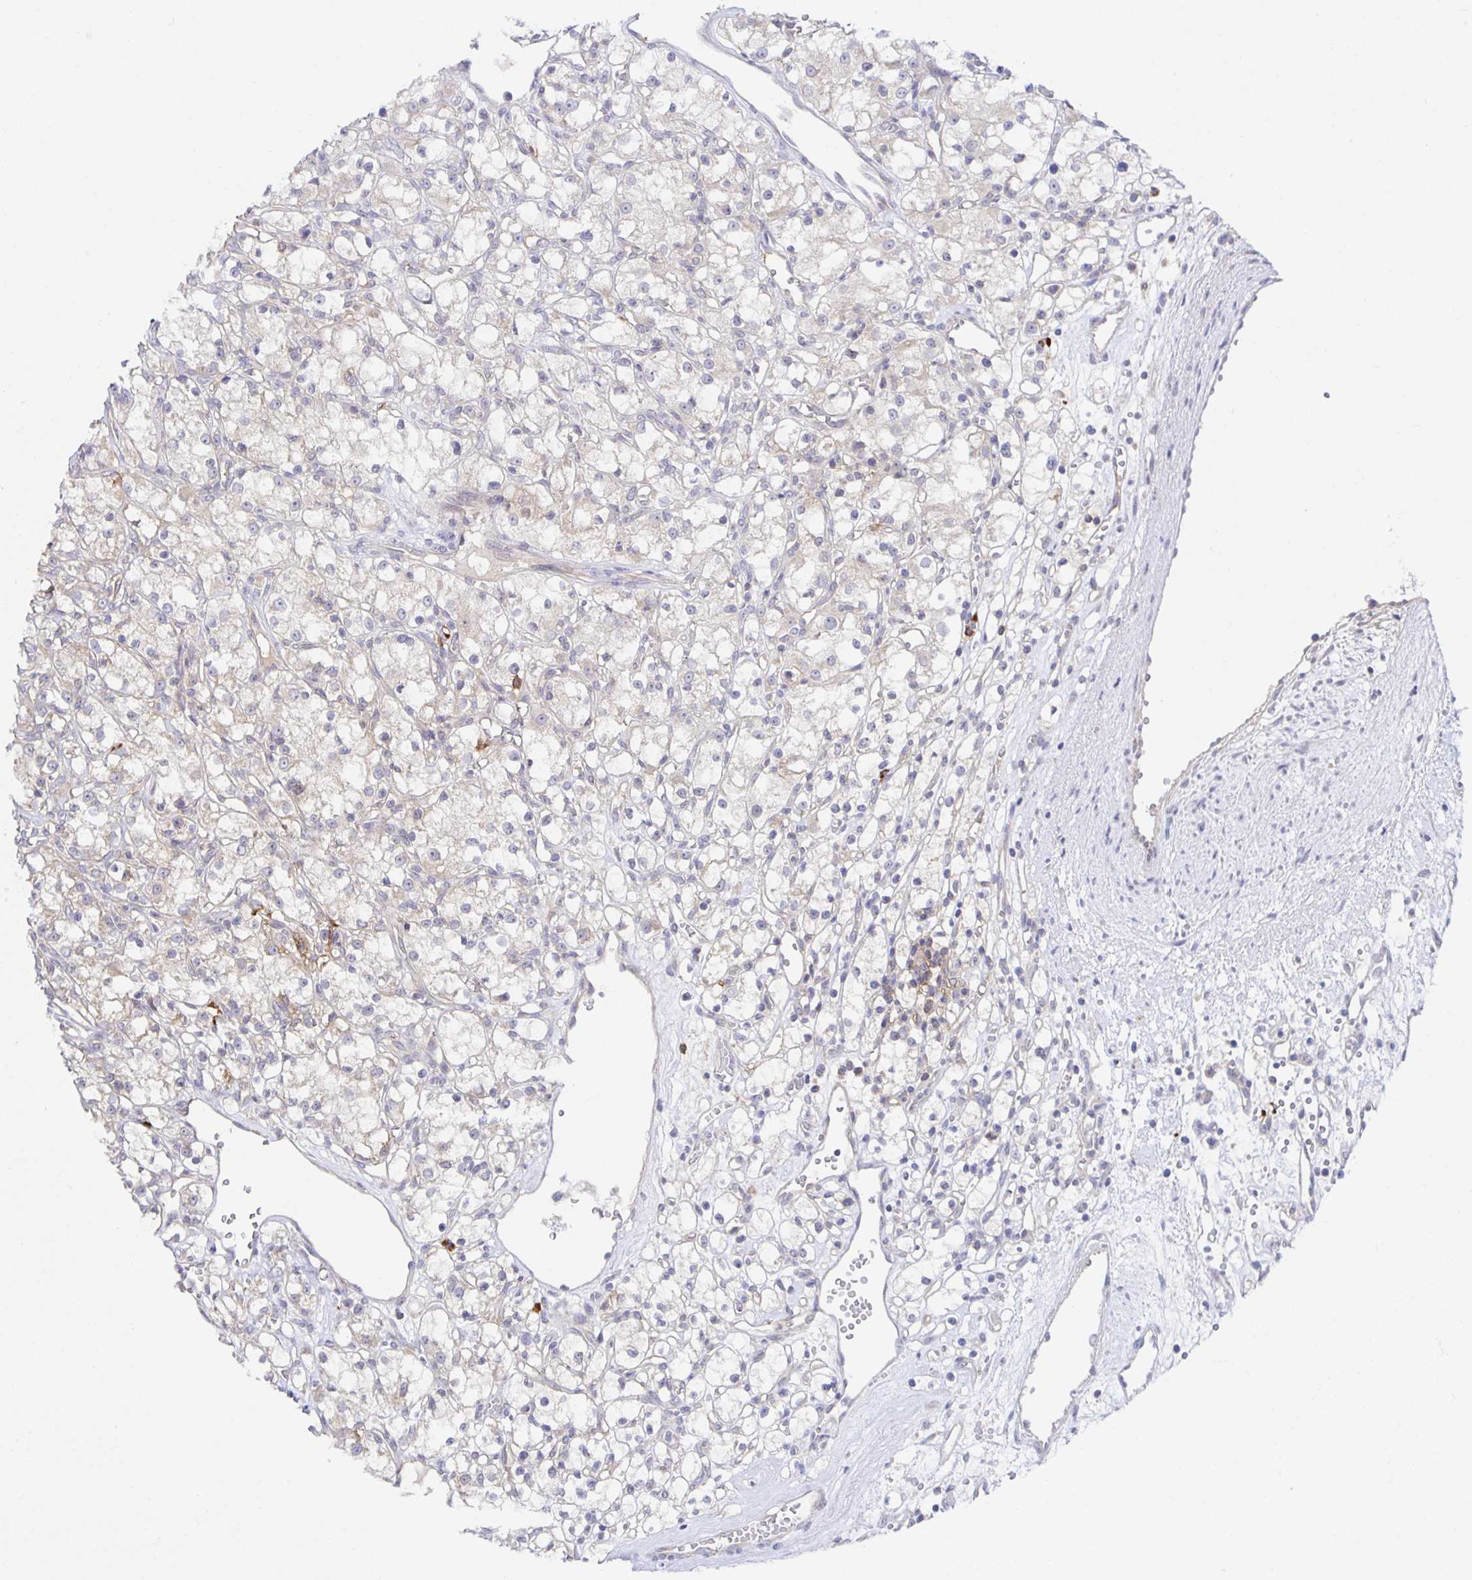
{"staining": {"intensity": "negative", "quantity": "none", "location": "none"}, "tissue": "renal cancer", "cell_type": "Tumor cells", "image_type": "cancer", "snomed": [{"axis": "morphology", "description": "Adenocarcinoma, NOS"}, {"axis": "topography", "description": "Kidney"}], "caption": "A high-resolution photomicrograph shows IHC staining of adenocarcinoma (renal), which displays no significant expression in tumor cells. Nuclei are stained in blue.", "gene": "BAD", "patient": {"sex": "female", "age": 59}}